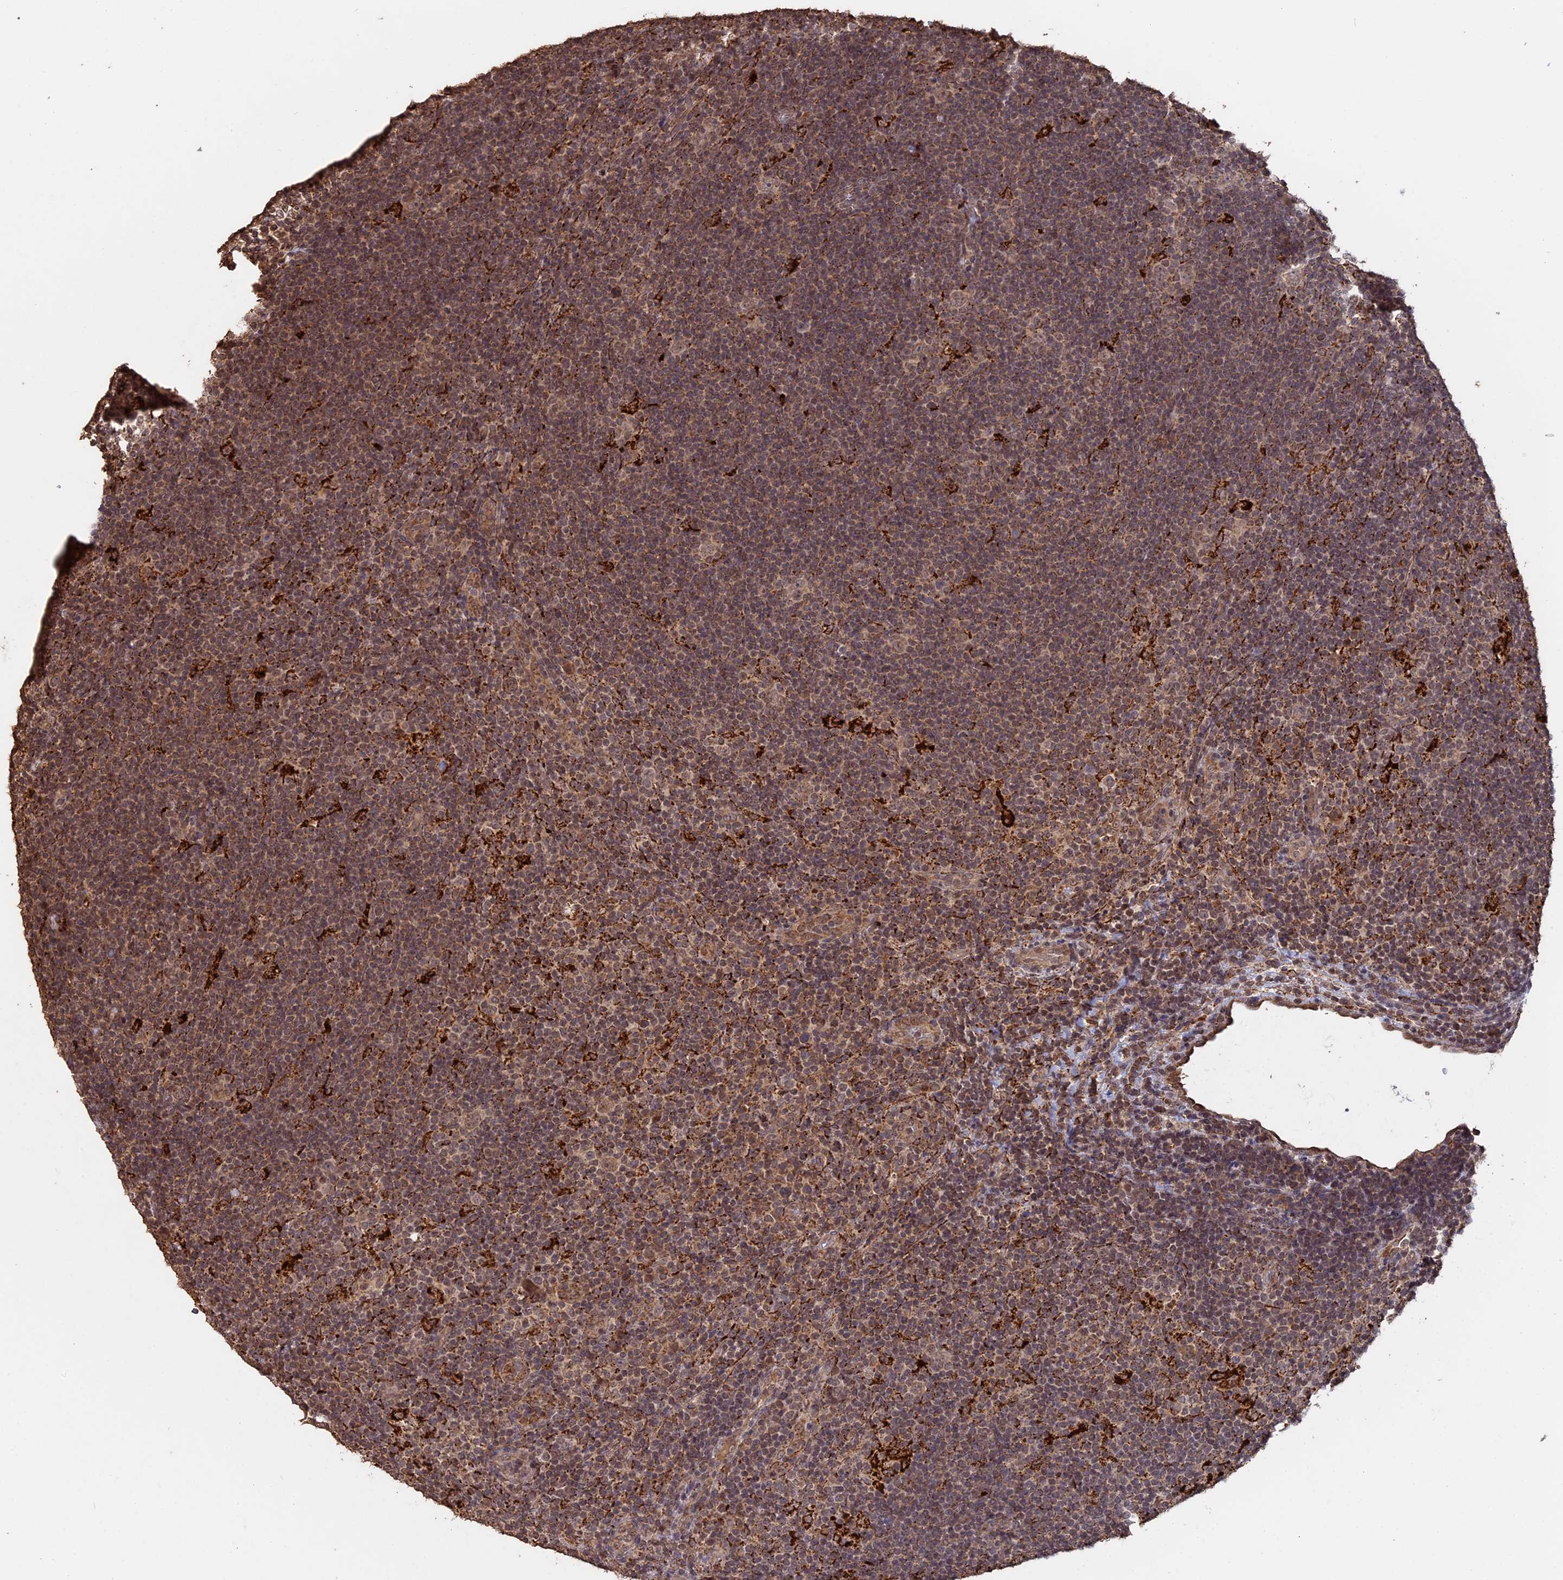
{"staining": {"intensity": "moderate", "quantity": "25%-75%", "location": "cytoplasmic/membranous"}, "tissue": "lymphoma", "cell_type": "Tumor cells", "image_type": "cancer", "snomed": [{"axis": "morphology", "description": "Hodgkin's disease, NOS"}, {"axis": "topography", "description": "Lymph node"}], "caption": "A brown stain labels moderate cytoplasmic/membranous staining of a protein in human lymphoma tumor cells.", "gene": "FAM210B", "patient": {"sex": "female", "age": 57}}